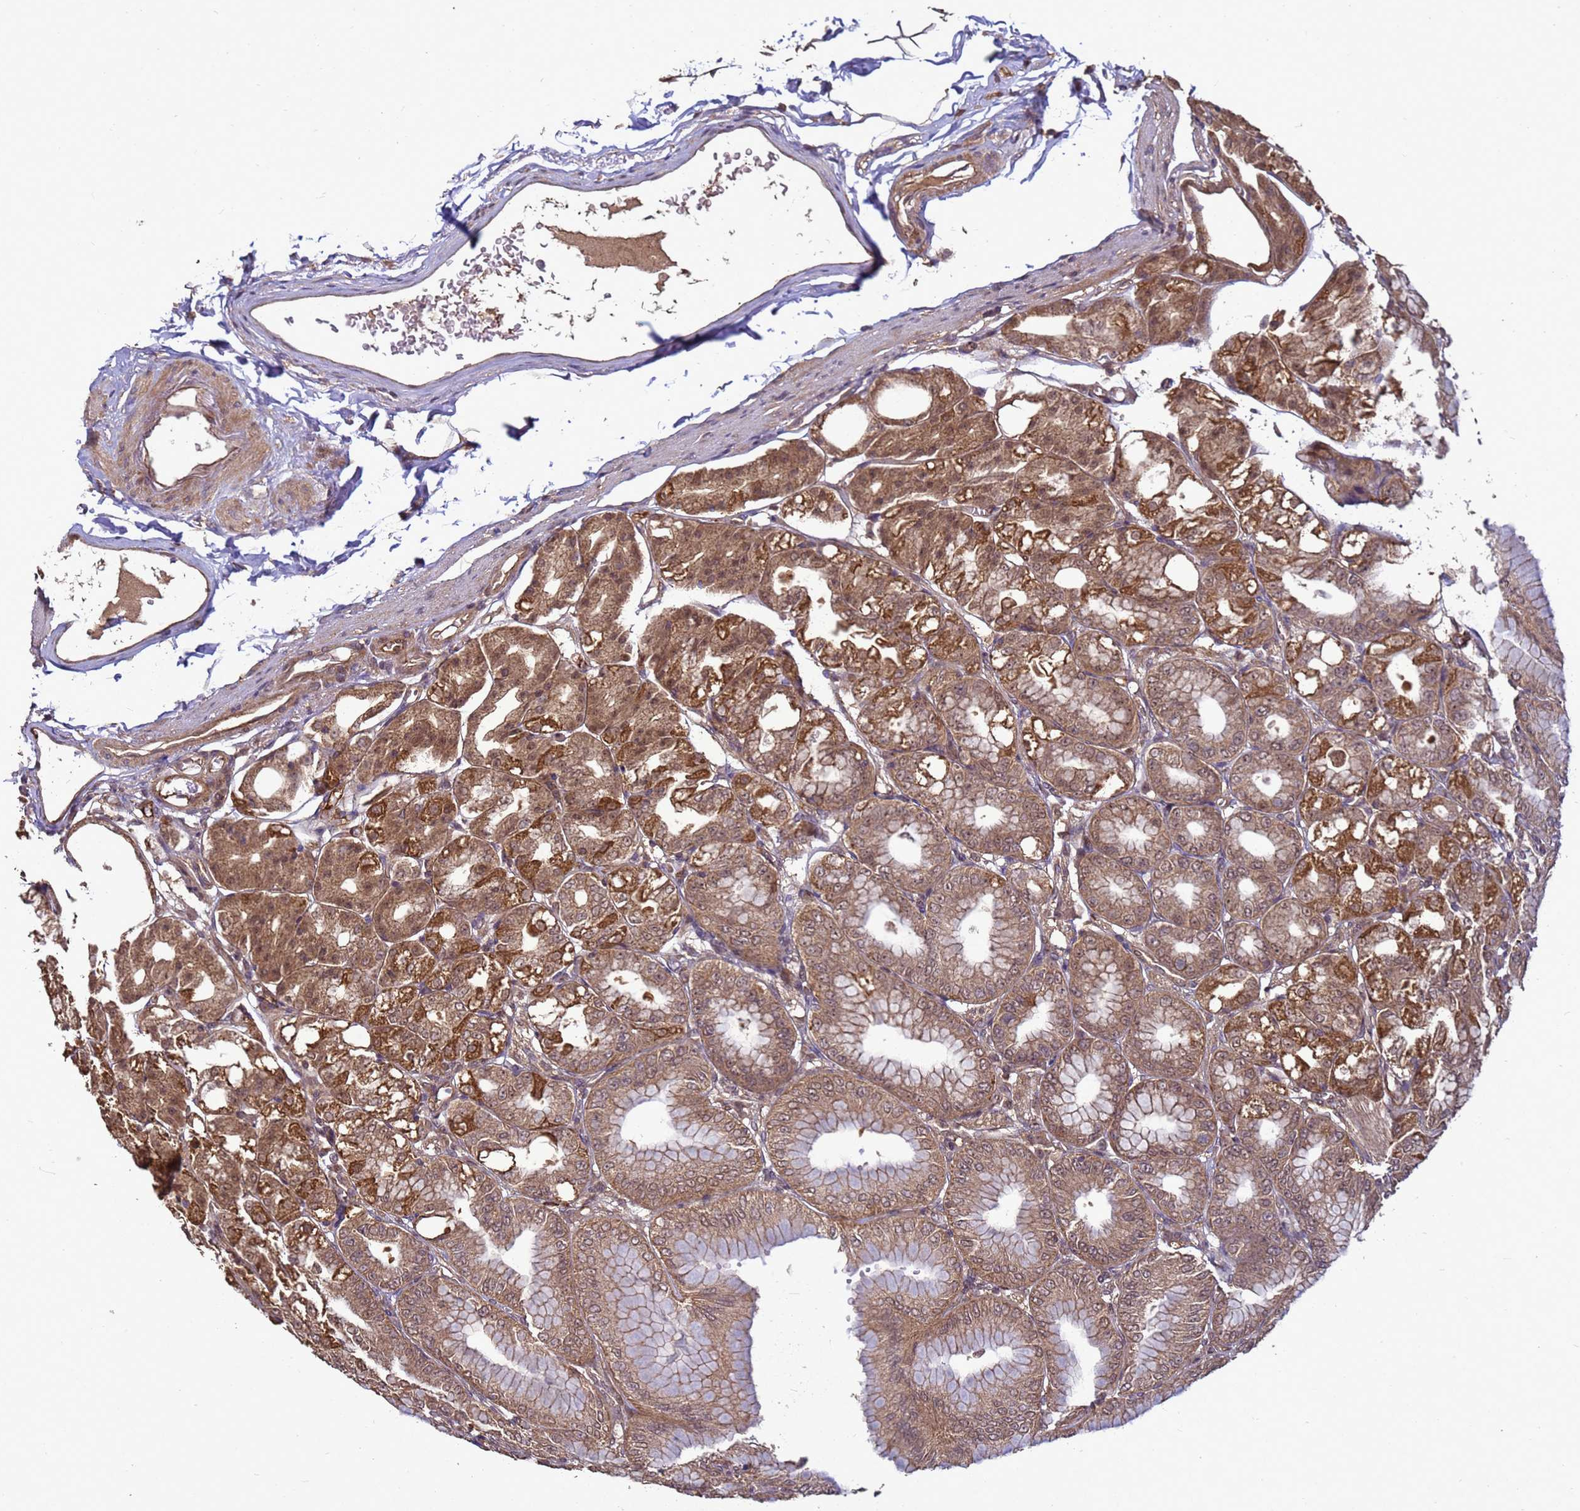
{"staining": {"intensity": "strong", "quantity": ">75%", "location": "cytoplasmic/membranous,nuclear"}, "tissue": "stomach", "cell_type": "Glandular cells", "image_type": "normal", "snomed": [{"axis": "morphology", "description": "Normal tissue, NOS"}, {"axis": "topography", "description": "Stomach, lower"}], "caption": "Immunohistochemical staining of normal human stomach reveals strong cytoplasmic/membranous,nuclear protein staining in approximately >75% of glandular cells.", "gene": "CRBN", "patient": {"sex": "male", "age": 71}}